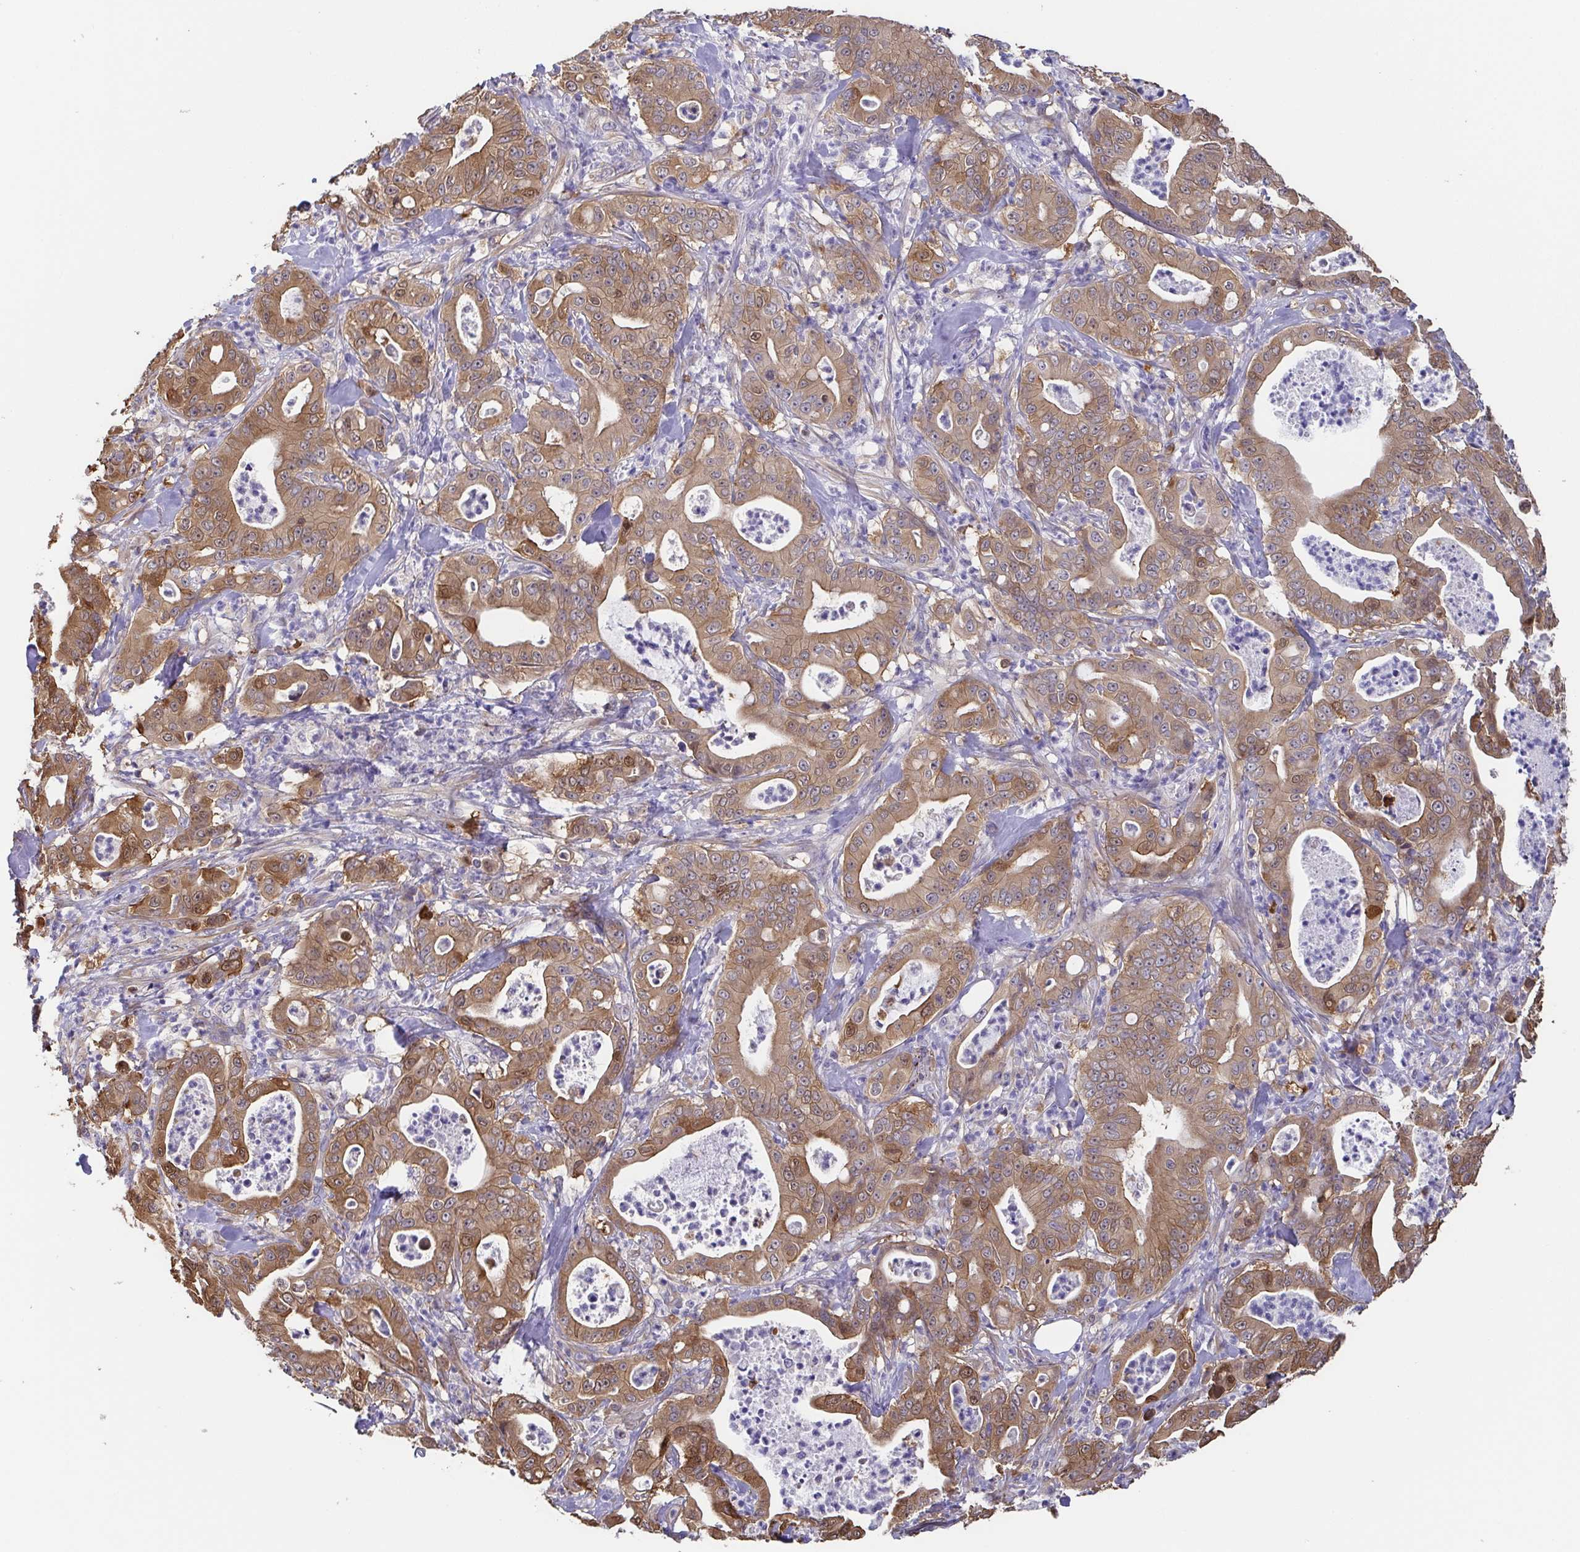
{"staining": {"intensity": "moderate", "quantity": ">75%", "location": "cytoplasmic/membranous"}, "tissue": "pancreatic cancer", "cell_type": "Tumor cells", "image_type": "cancer", "snomed": [{"axis": "morphology", "description": "Adenocarcinoma, NOS"}, {"axis": "topography", "description": "Pancreas"}], "caption": "IHC (DAB (3,3'-diaminobenzidine)) staining of pancreatic cancer exhibits moderate cytoplasmic/membranous protein expression in about >75% of tumor cells.", "gene": "EIF3D", "patient": {"sex": "male", "age": 71}}